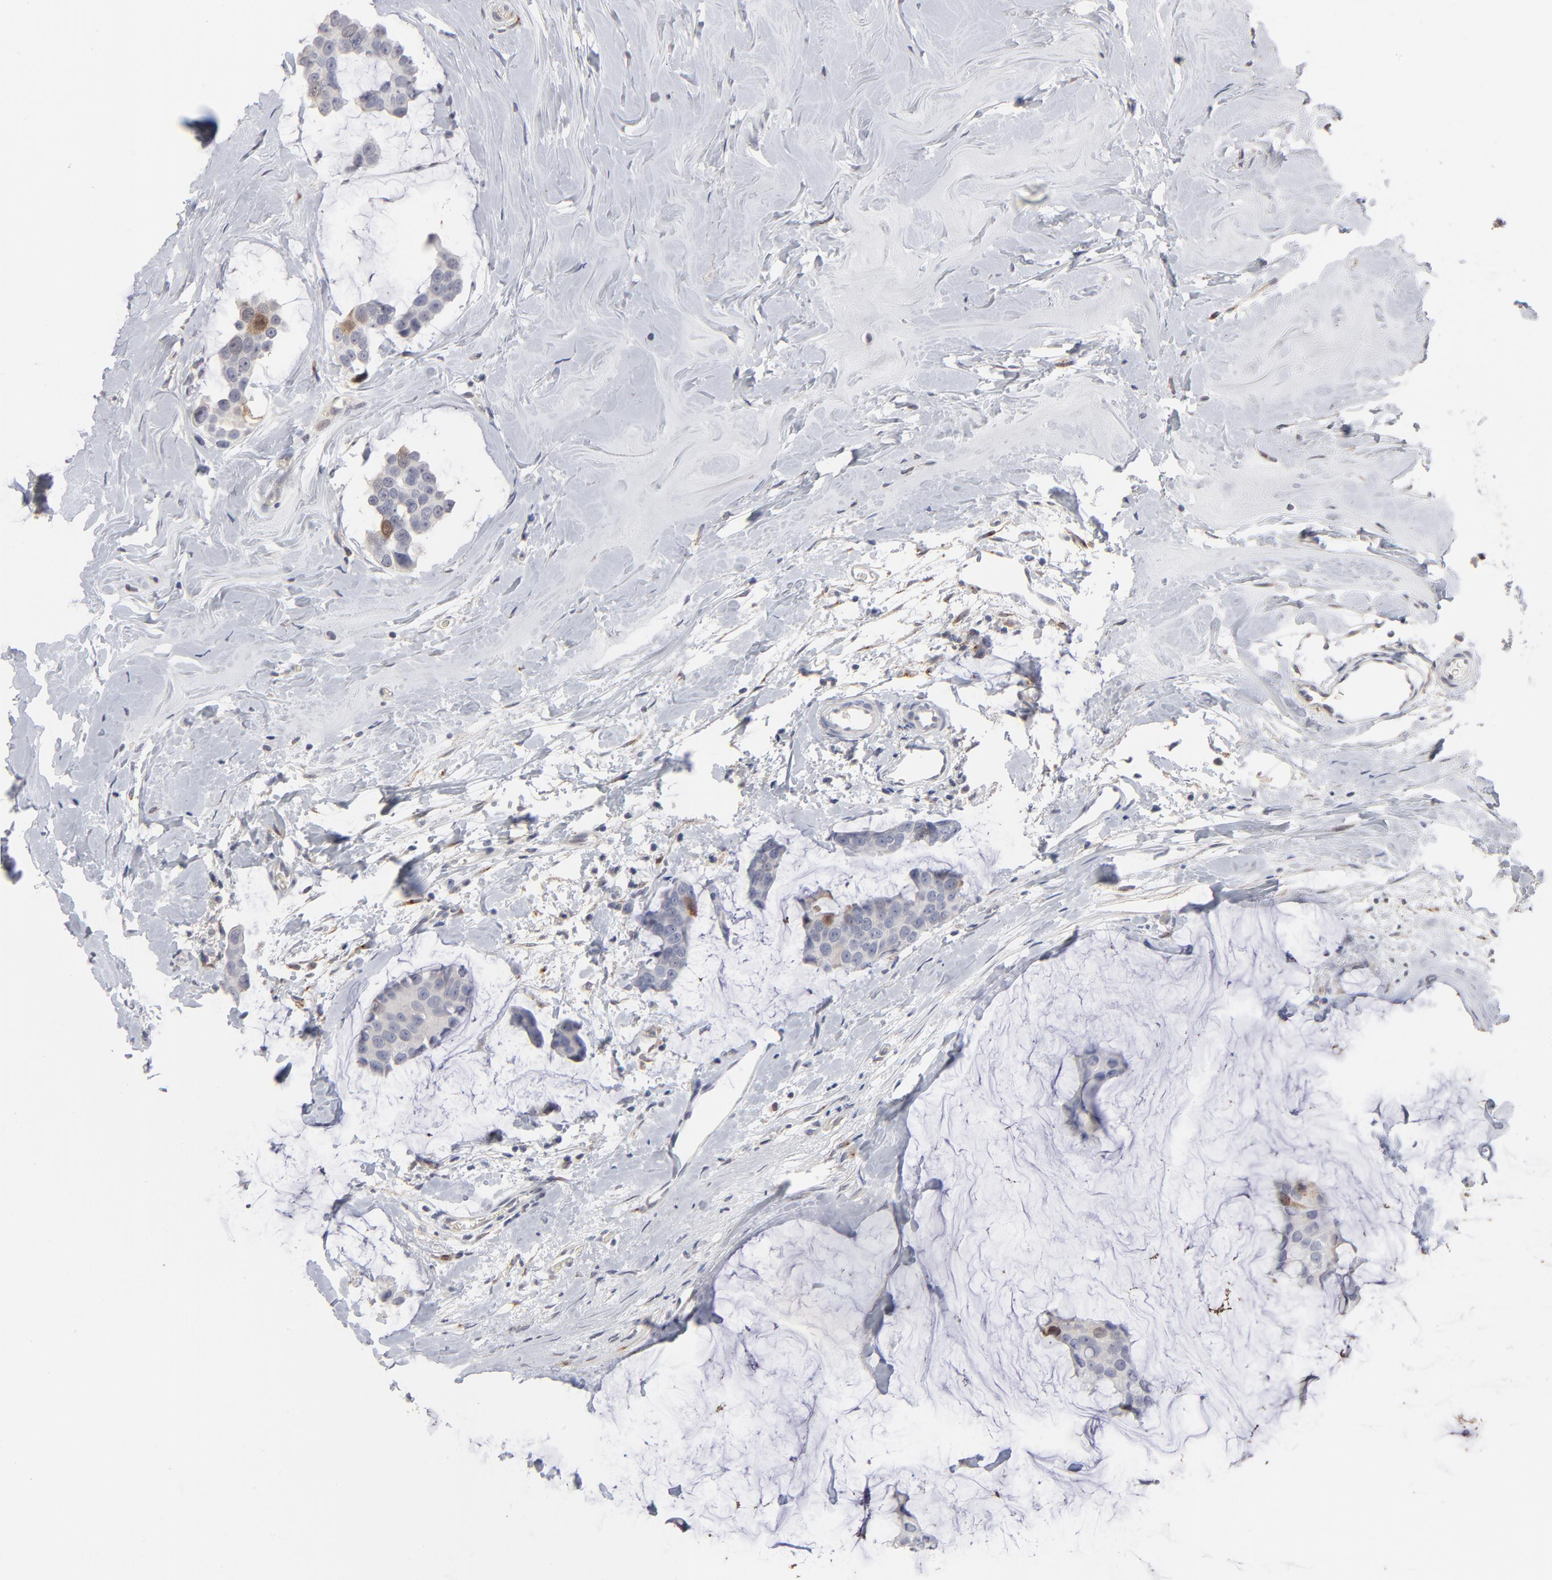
{"staining": {"intensity": "weak", "quantity": "<25%", "location": "cytoplasmic/membranous"}, "tissue": "breast cancer", "cell_type": "Tumor cells", "image_type": "cancer", "snomed": [{"axis": "morphology", "description": "Normal tissue, NOS"}, {"axis": "morphology", "description": "Duct carcinoma"}, {"axis": "topography", "description": "Breast"}], "caption": "Human breast cancer (invasive ductal carcinoma) stained for a protein using immunohistochemistry shows no expression in tumor cells.", "gene": "AURKA", "patient": {"sex": "female", "age": 50}}